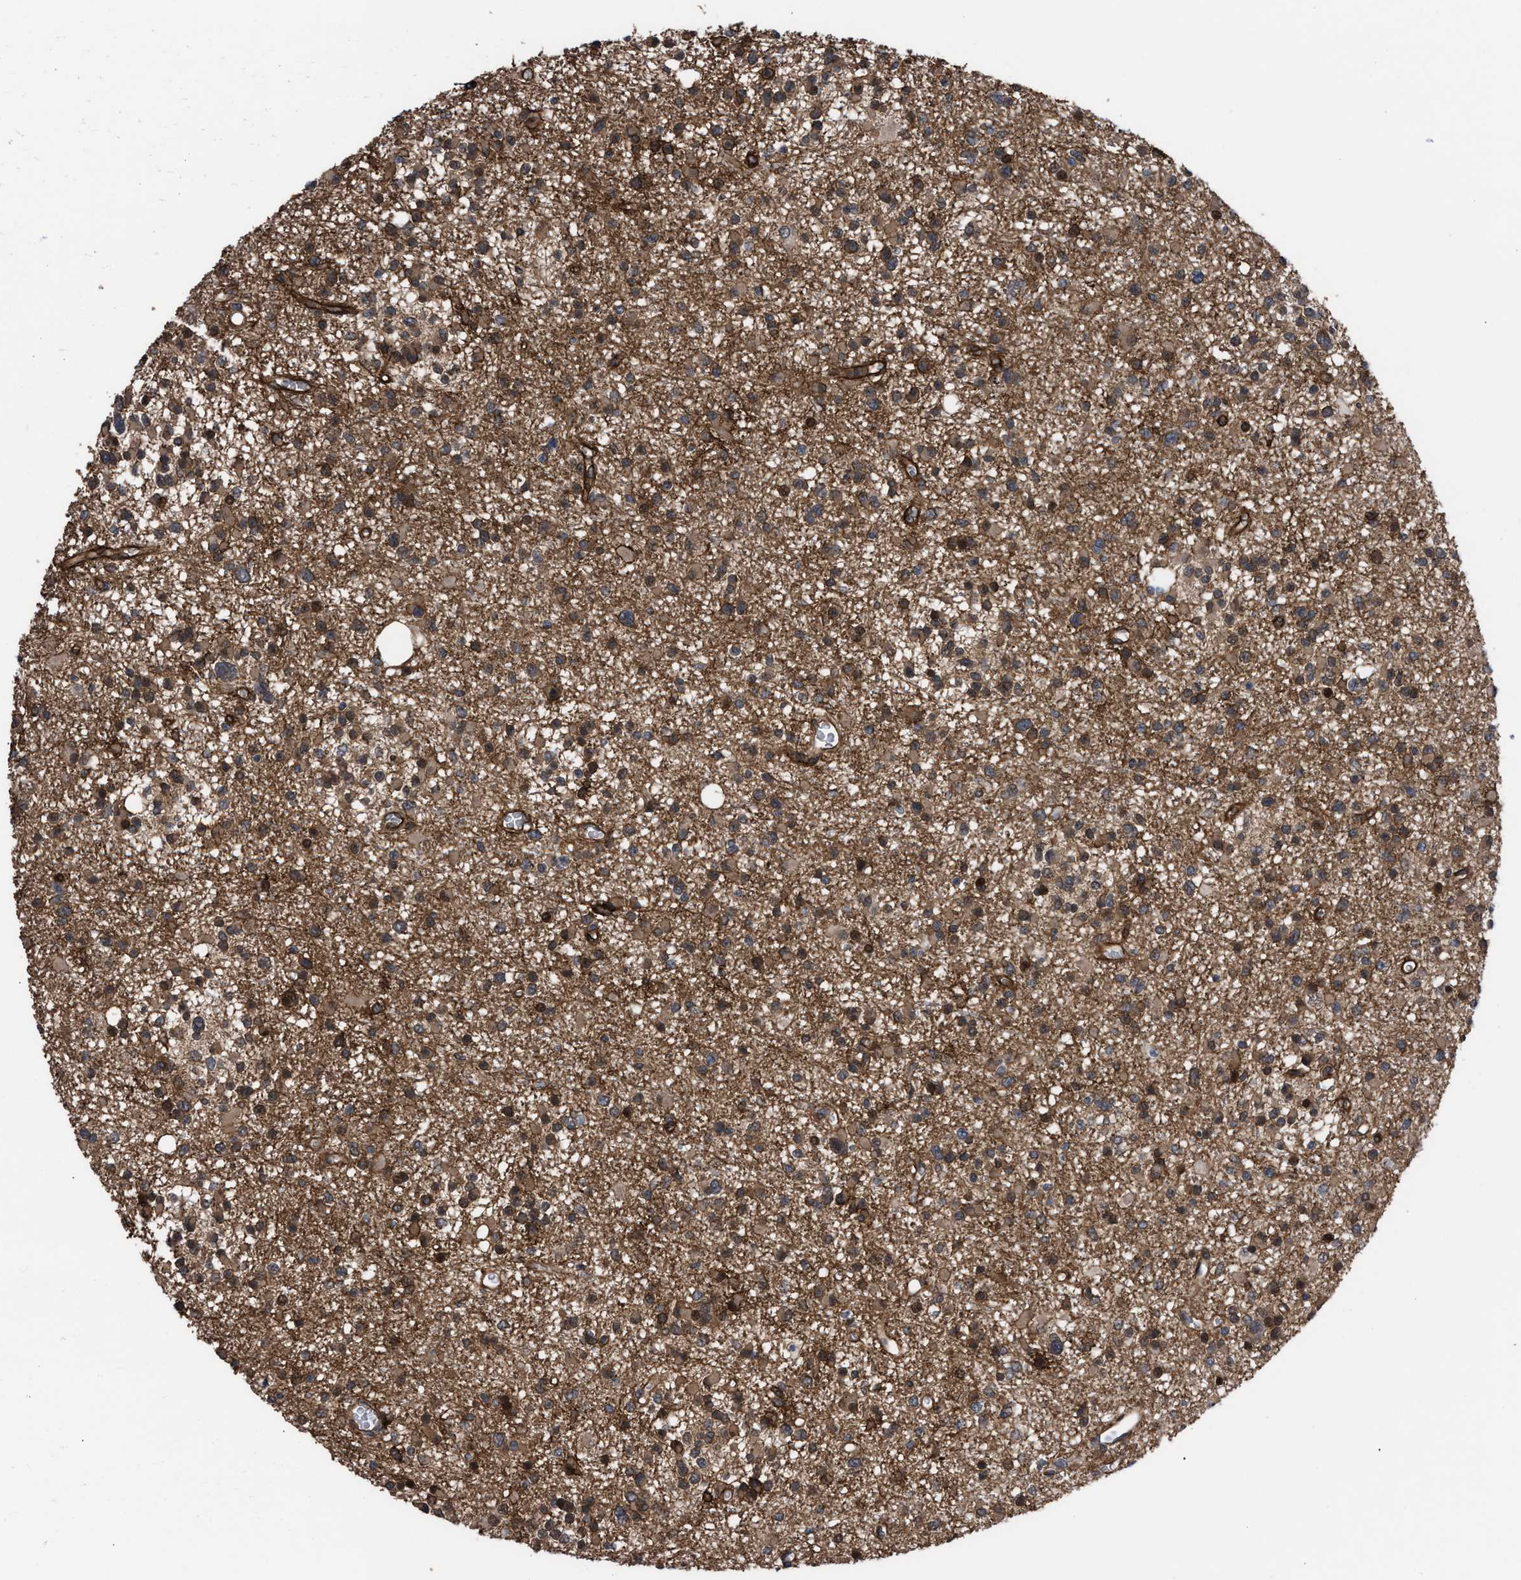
{"staining": {"intensity": "moderate", "quantity": "25%-75%", "location": "cytoplasmic/membranous"}, "tissue": "glioma", "cell_type": "Tumor cells", "image_type": "cancer", "snomed": [{"axis": "morphology", "description": "Glioma, malignant, Low grade"}, {"axis": "topography", "description": "Brain"}], "caption": "Low-grade glioma (malignant) was stained to show a protein in brown. There is medium levels of moderate cytoplasmic/membranous staining in about 25%-75% of tumor cells. The protein is stained brown, and the nuclei are stained in blue (DAB IHC with brightfield microscopy, high magnification).", "gene": "TP53BP2", "patient": {"sex": "female", "age": 22}}